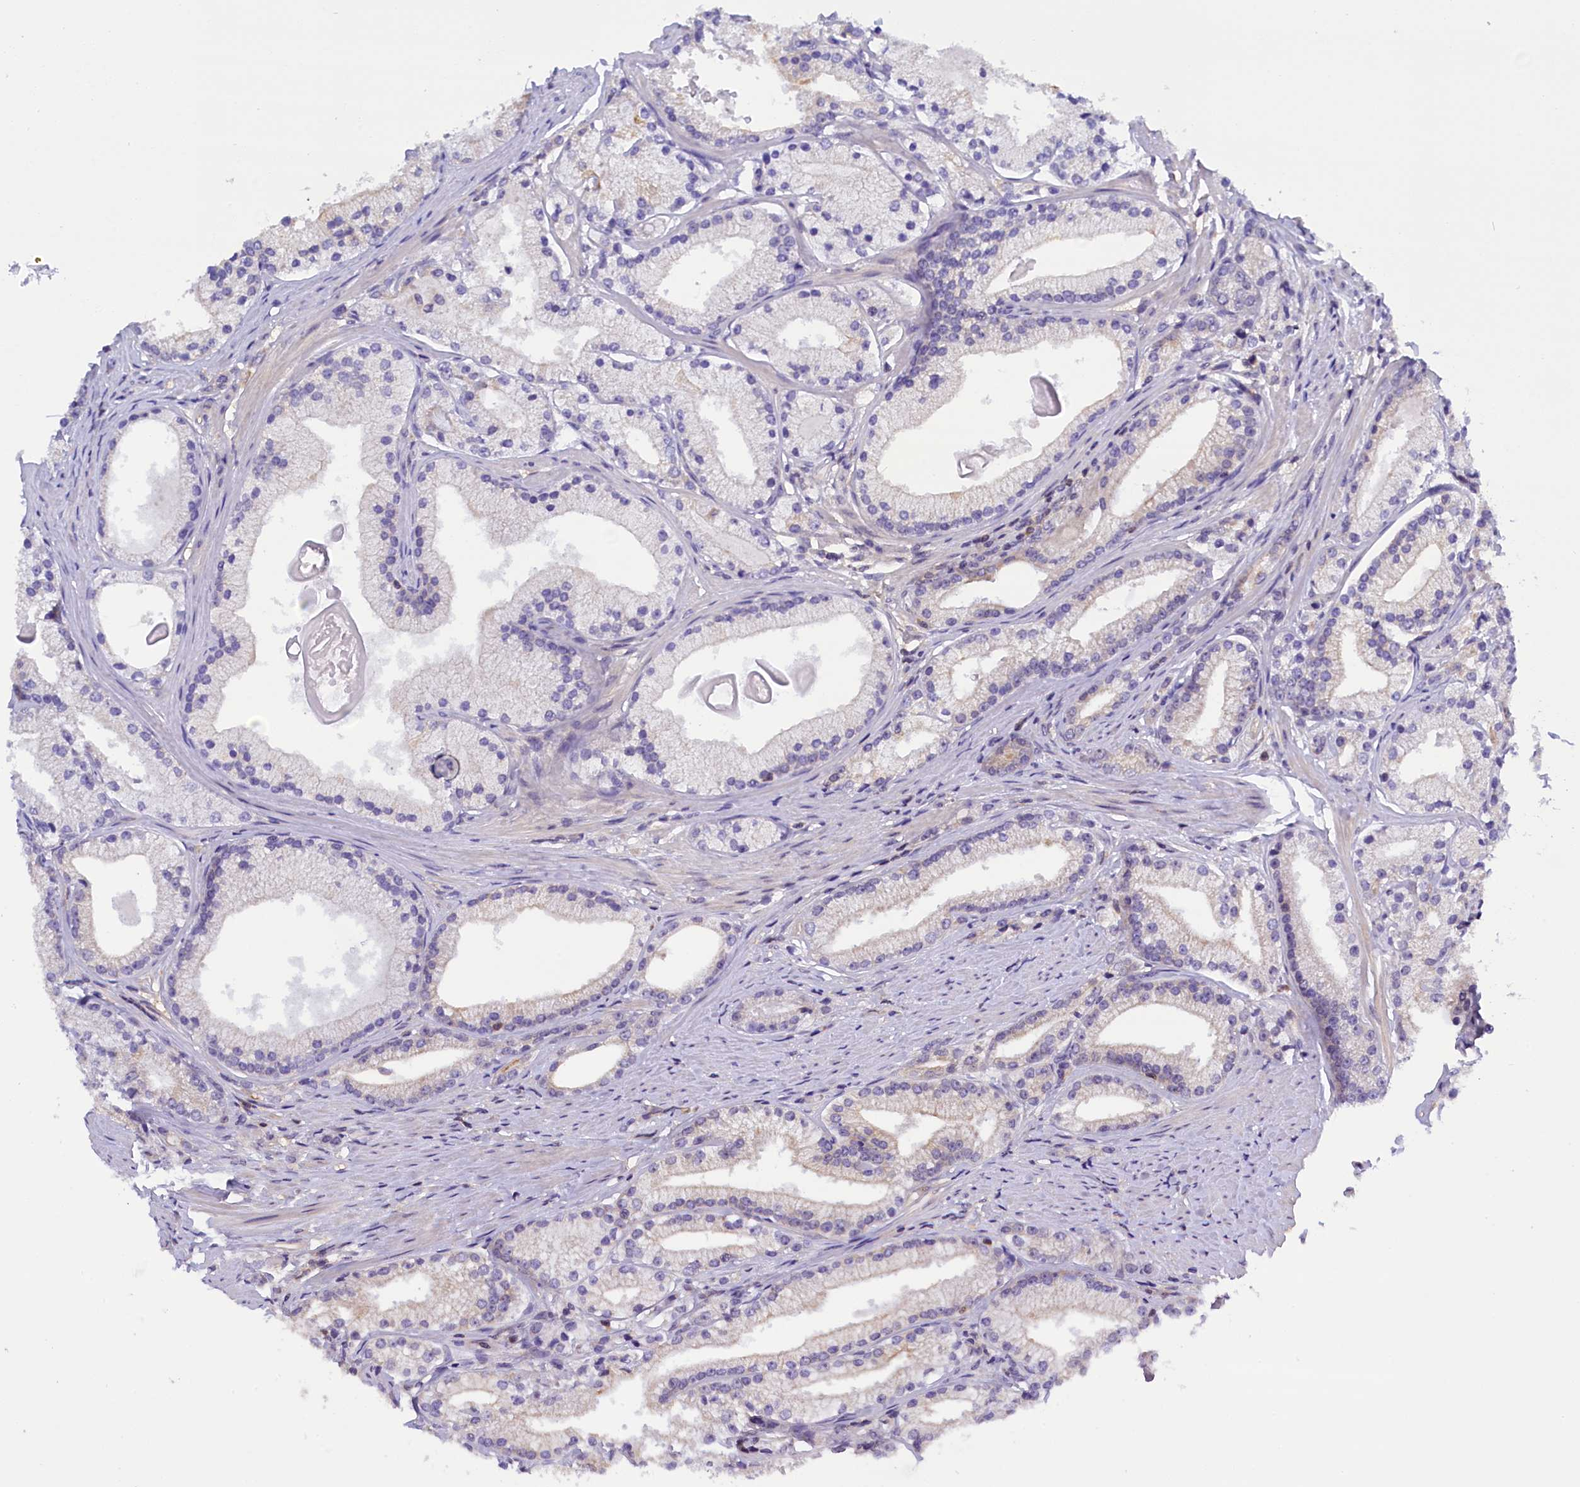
{"staining": {"intensity": "moderate", "quantity": "25%-75%", "location": "cytoplasmic/membranous"}, "tissue": "prostate cancer", "cell_type": "Tumor cells", "image_type": "cancer", "snomed": [{"axis": "morphology", "description": "Adenocarcinoma, Low grade"}, {"axis": "topography", "description": "Prostate"}], "caption": "About 25%-75% of tumor cells in prostate cancer exhibit moderate cytoplasmic/membranous protein positivity as visualized by brown immunohistochemical staining.", "gene": "TBCB", "patient": {"sex": "male", "age": 57}}